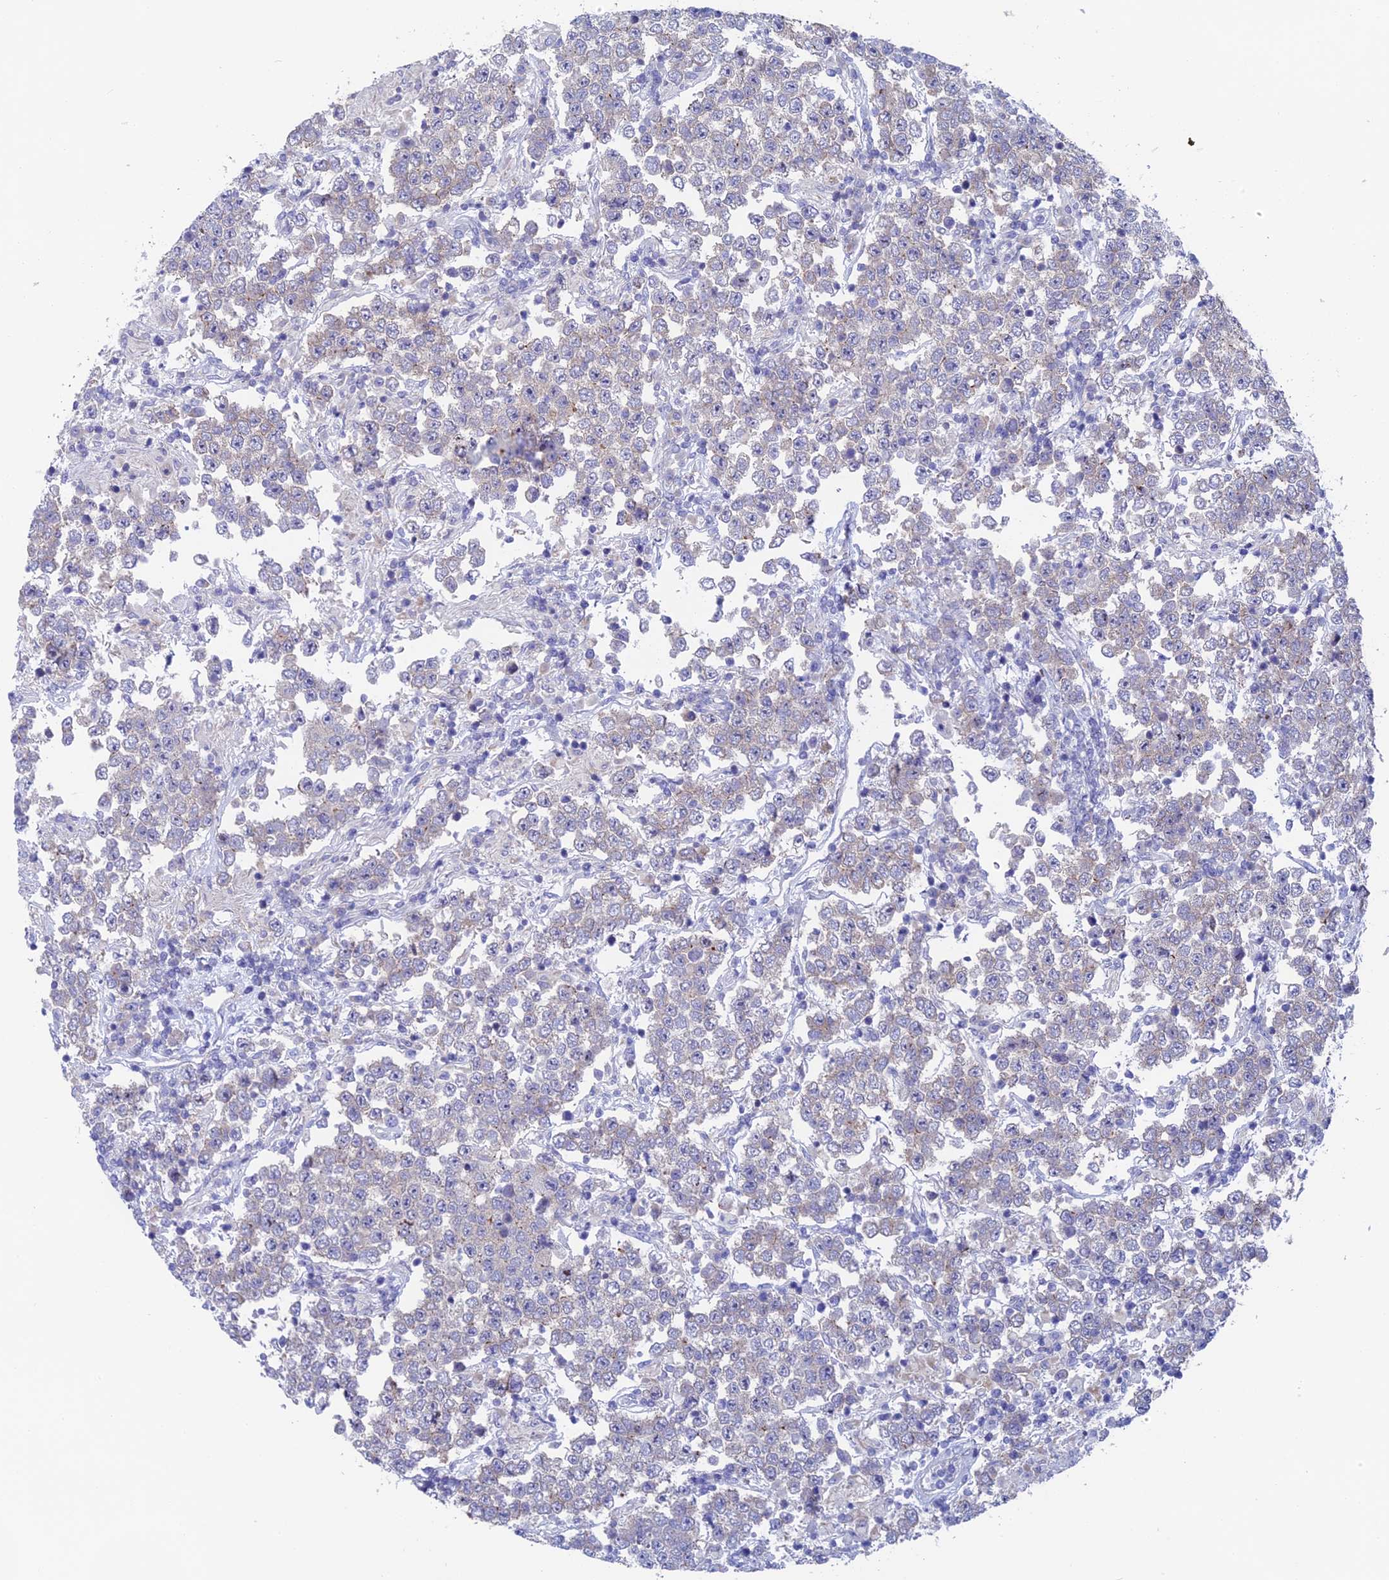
{"staining": {"intensity": "negative", "quantity": "none", "location": "none"}, "tissue": "testis cancer", "cell_type": "Tumor cells", "image_type": "cancer", "snomed": [{"axis": "morphology", "description": "Normal tissue, NOS"}, {"axis": "morphology", "description": "Urothelial carcinoma, High grade"}, {"axis": "morphology", "description": "Seminoma, NOS"}, {"axis": "morphology", "description": "Carcinoma, Embryonal, NOS"}, {"axis": "topography", "description": "Urinary bladder"}, {"axis": "topography", "description": "Testis"}], "caption": "A photomicrograph of testis cancer (seminoma) stained for a protein displays no brown staining in tumor cells.", "gene": "TENT4B", "patient": {"sex": "male", "age": 41}}